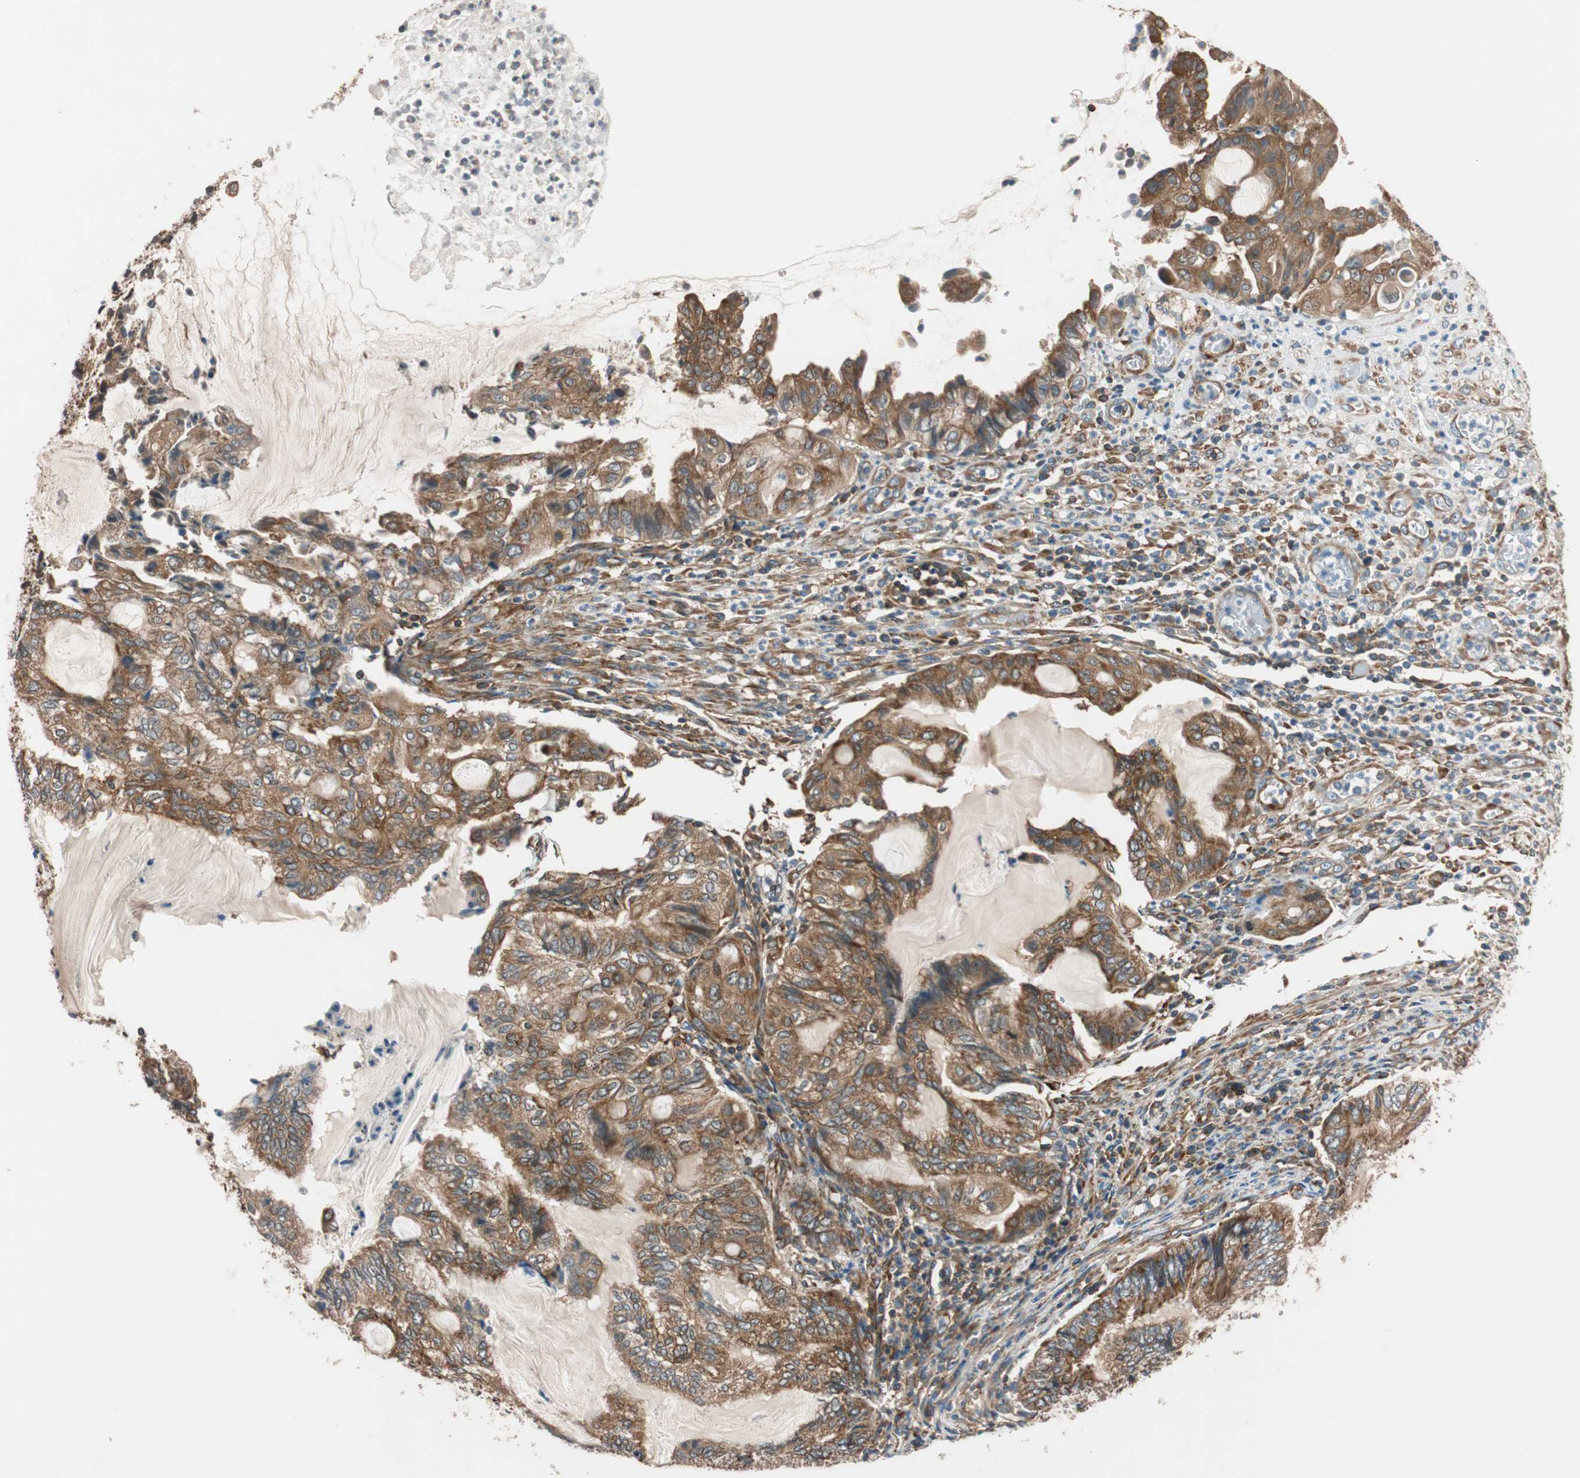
{"staining": {"intensity": "strong", "quantity": ">75%", "location": "cytoplasmic/membranous"}, "tissue": "endometrial cancer", "cell_type": "Tumor cells", "image_type": "cancer", "snomed": [{"axis": "morphology", "description": "Adenocarcinoma, NOS"}, {"axis": "topography", "description": "Uterus"}, {"axis": "topography", "description": "Endometrium"}], "caption": "IHC (DAB) staining of endometrial adenocarcinoma shows strong cytoplasmic/membranous protein staining in approximately >75% of tumor cells.", "gene": "WASL", "patient": {"sex": "female", "age": 70}}